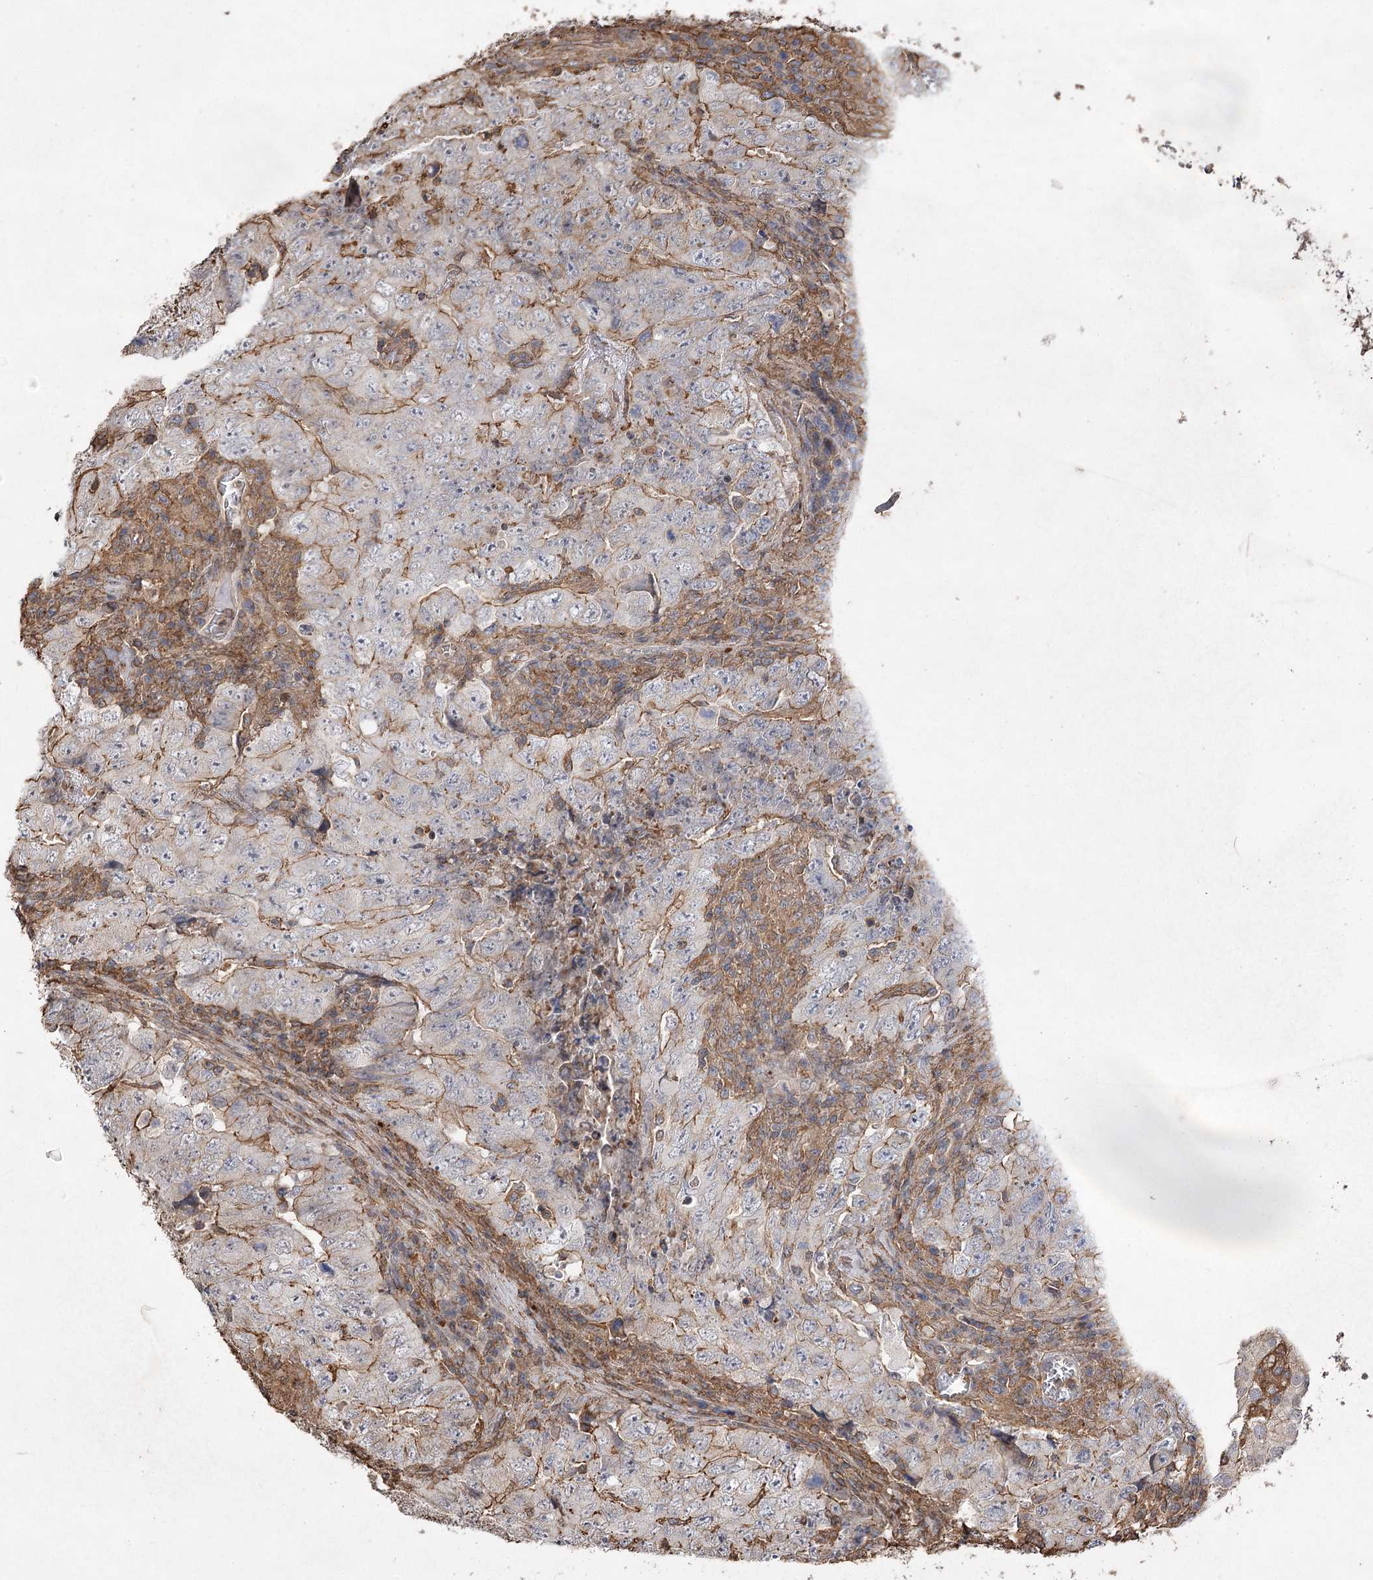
{"staining": {"intensity": "moderate", "quantity": "25%-75%", "location": "cytoplasmic/membranous"}, "tissue": "testis cancer", "cell_type": "Tumor cells", "image_type": "cancer", "snomed": [{"axis": "morphology", "description": "Carcinoma, Embryonal, NOS"}, {"axis": "topography", "description": "Testis"}], "caption": "A brown stain labels moderate cytoplasmic/membranous positivity of a protein in embryonal carcinoma (testis) tumor cells.", "gene": "OBSL1", "patient": {"sex": "male", "age": 26}}